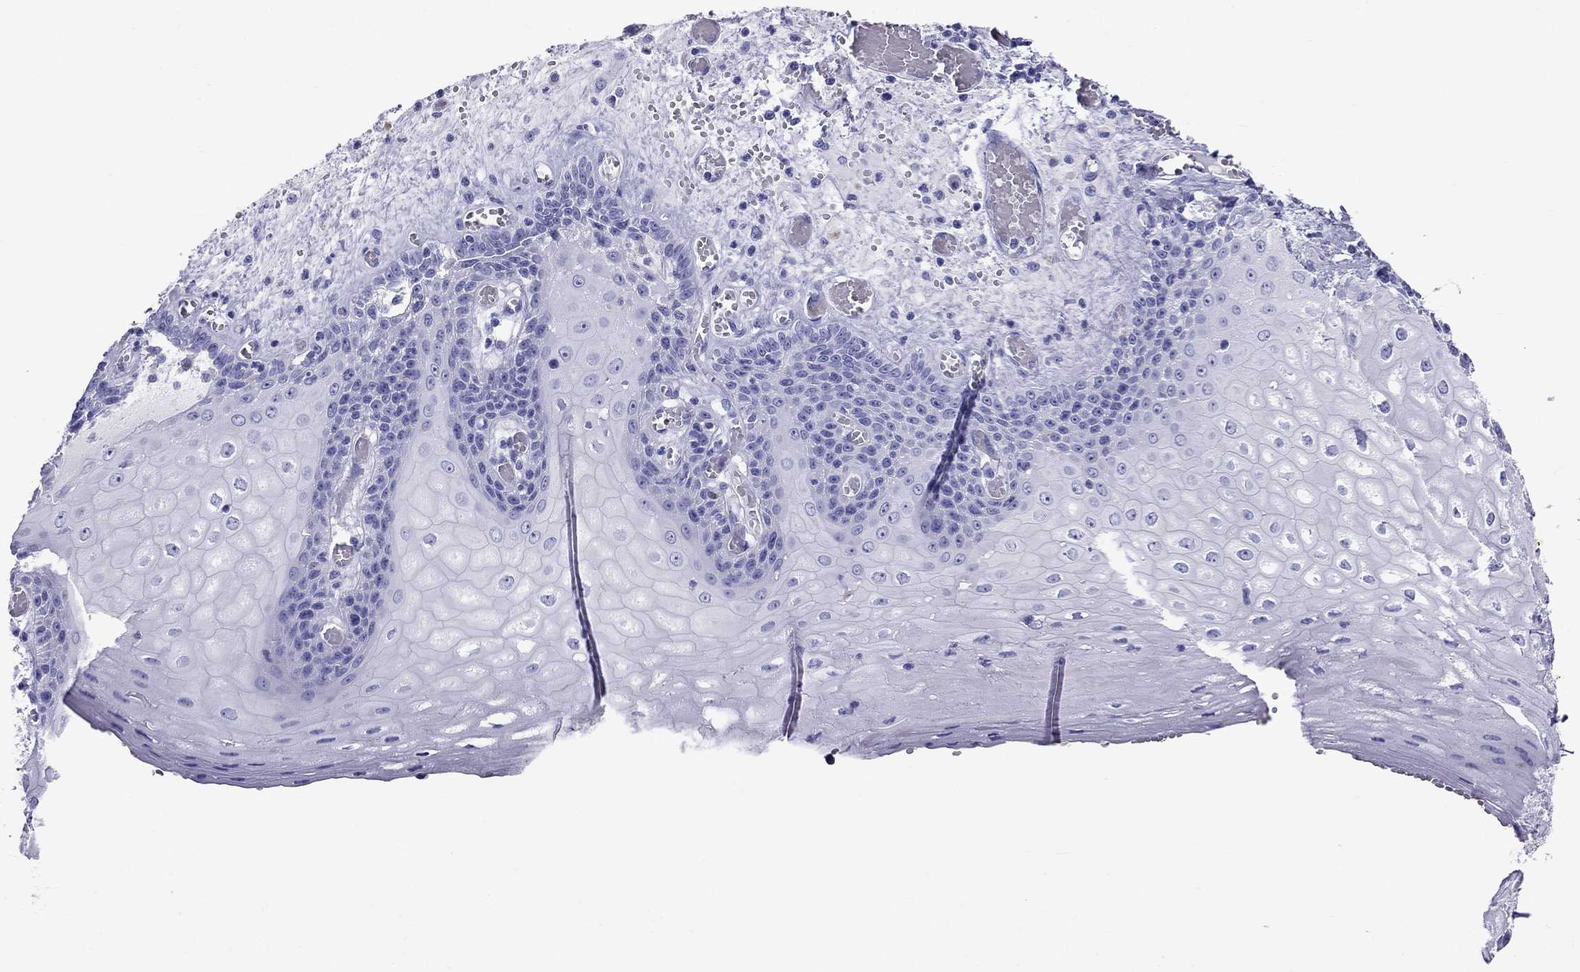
{"staining": {"intensity": "negative", "quantity": "none", "location": "none"}, "tissue": "esophagus", "cell_type": "Squamous epithelial cells", "image_type": "normal", "snomed": [{"axis": "morphology", "description": "Normal tissue, NOS"}, {"axis": "topography", "description": "Esophagus"}], "caption": "This is a image of IHC staining of benign esophagus, which shows no positivity in squamous epithelial cells. Brightfield microscopy of IHC stained with DAB (3,3'-diaminobenzidine) (brown) and hematoxylin (blue), captured at high magnification.", "gene": "MC5R", "patient": {"sex": "male", "age": 58}}